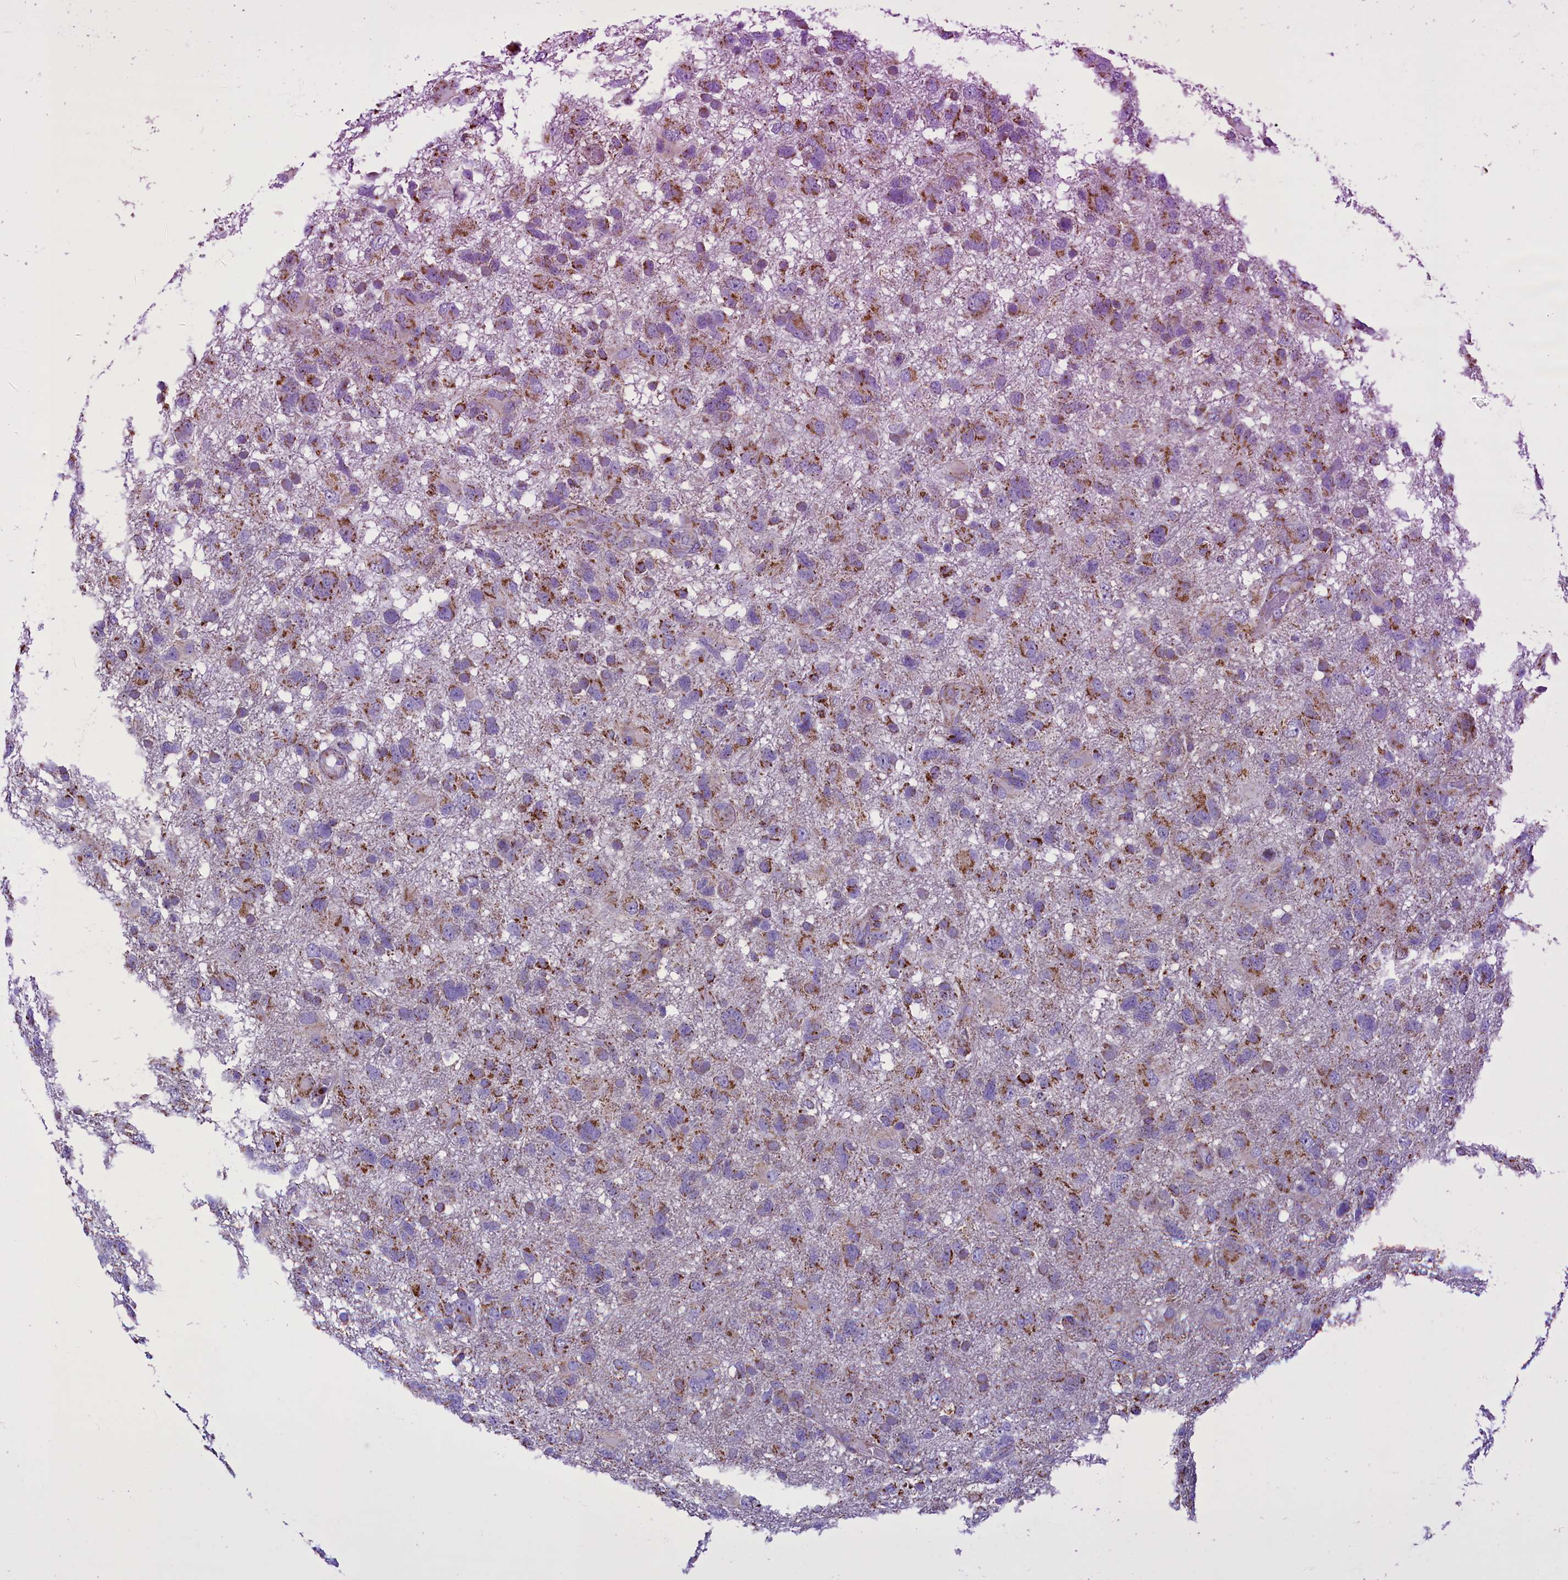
{"staining": {"intensity": "moderate", "quantity": "25%-75%", "location": "cytoplasmic/membranous"}, "tissue": "glioma", "cell_type": "Tumor cells", "image_type": "cancer", "snomed": [{"axis": "morphology", "description": "Glioma, malignant, High grade"}, {"axis": "topography", "description": "Brain"}], "caption": "Protein staining of glioma tissue exhibits moderate cytoplasmic/membranous staining in about 25%-75% of tumor cells. The protein is stained brown, and the nuclei are stained in blue (DAB IHC with brightfield microscopy, high magnification).", "gene": "ICA1L", "patient": {"sex": "male", "age": 61}}